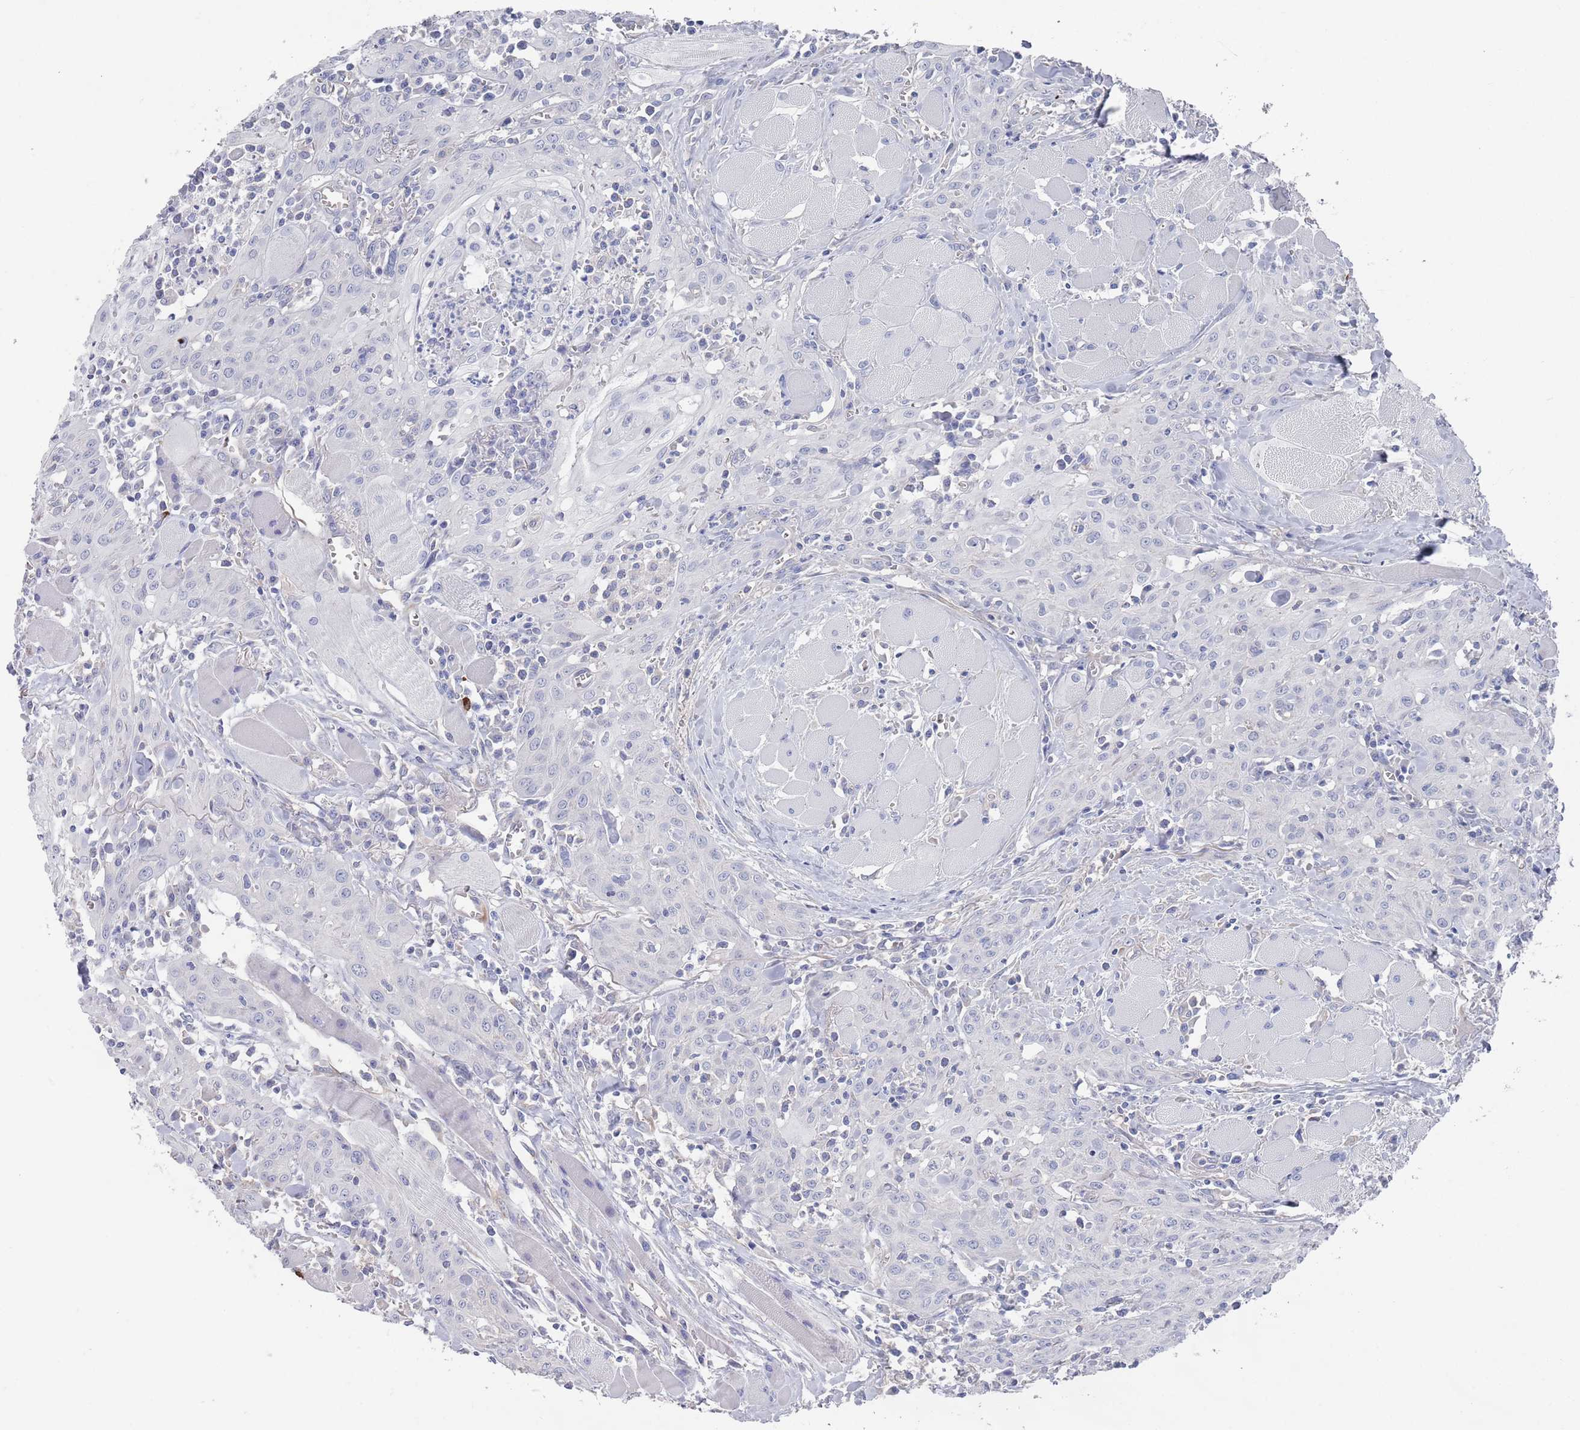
{"staining": {"intensity": "negative", "quantity": "none", "location": "none"}, "tissue": "head and neck cancer", "cell_type": "Tumor cells", "image_type": "cancer", "snomed": [{"axis": "morphology", "description": "Squamous cell carcinoma, NOS"}, {"axis": "topography", "description": "Oral tissue"}, {"axis": "topography", "description": "Head-Neck"}], "caption": "Micrograph shows no significant protein positivity in tumor cells of head and neck cancer (squamous cell carcinoma).", "gene": "TMCO3", "patient": {"sex": "female", "age": 70}}